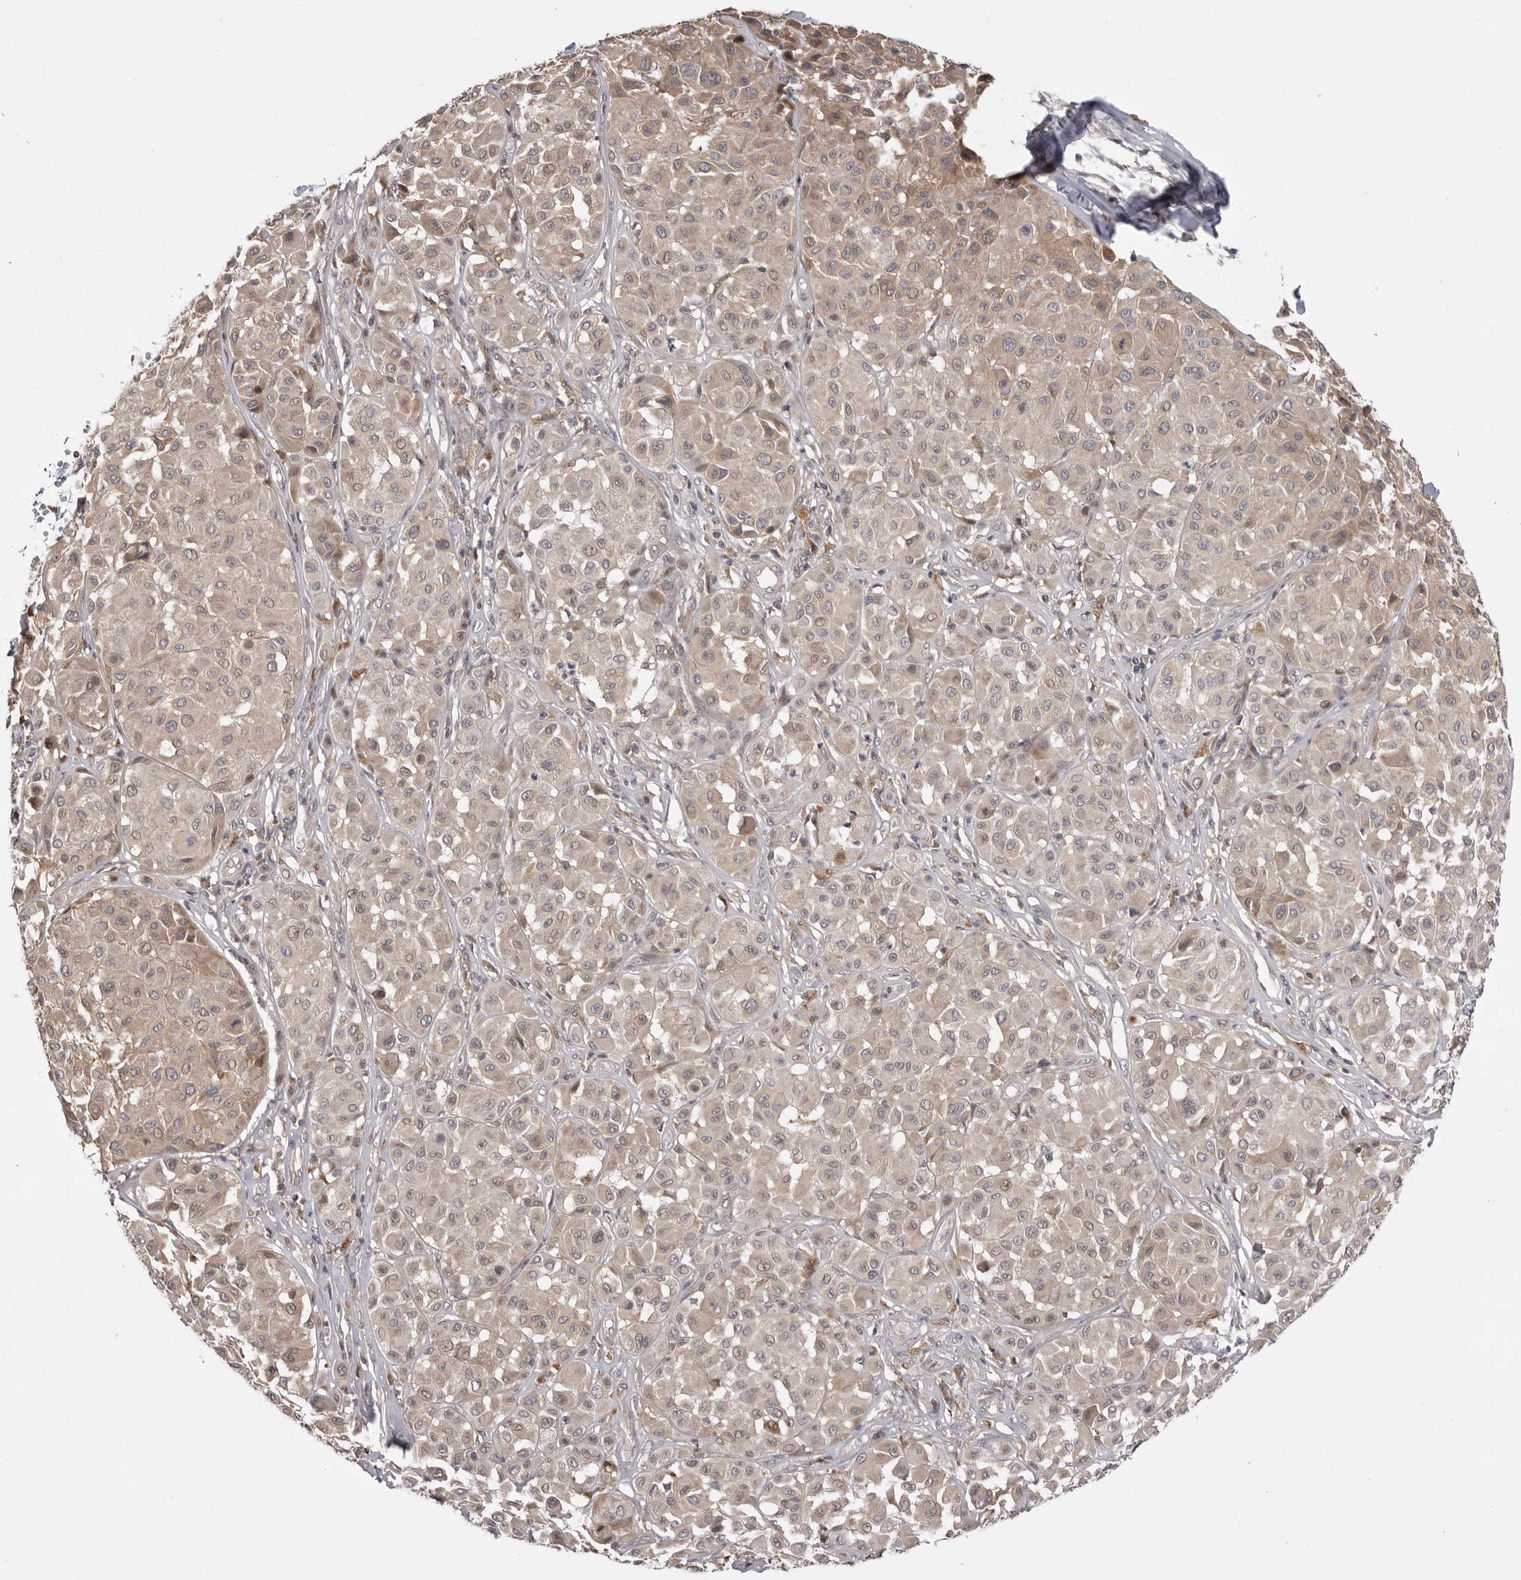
{"staining": {"intensity": "weak", "quantity": ">75%", "location": "cytoplasmic/membranous"}, "tissue": "melanoma", "cell_type": "Tumor cells", "image_type": "cancer", "snomed": [{"axis": "morphology", "description": "Malignant melanoma, Metastatic site"}, {"axis": "topography", "description": "Soft tissue"}], "caption": "Immunohistochemistry (IHC) of human melanoma shows low levels of weak cytoplasmic/membranous staining in about >75% of tumor cells. The staining is performed using DAB brown chromogen to label protein expression. The nuclei are counter-stained blue using hematoxylin.", "gene": "PTK2B", "patient": {"sex": "male", "age": 41}}